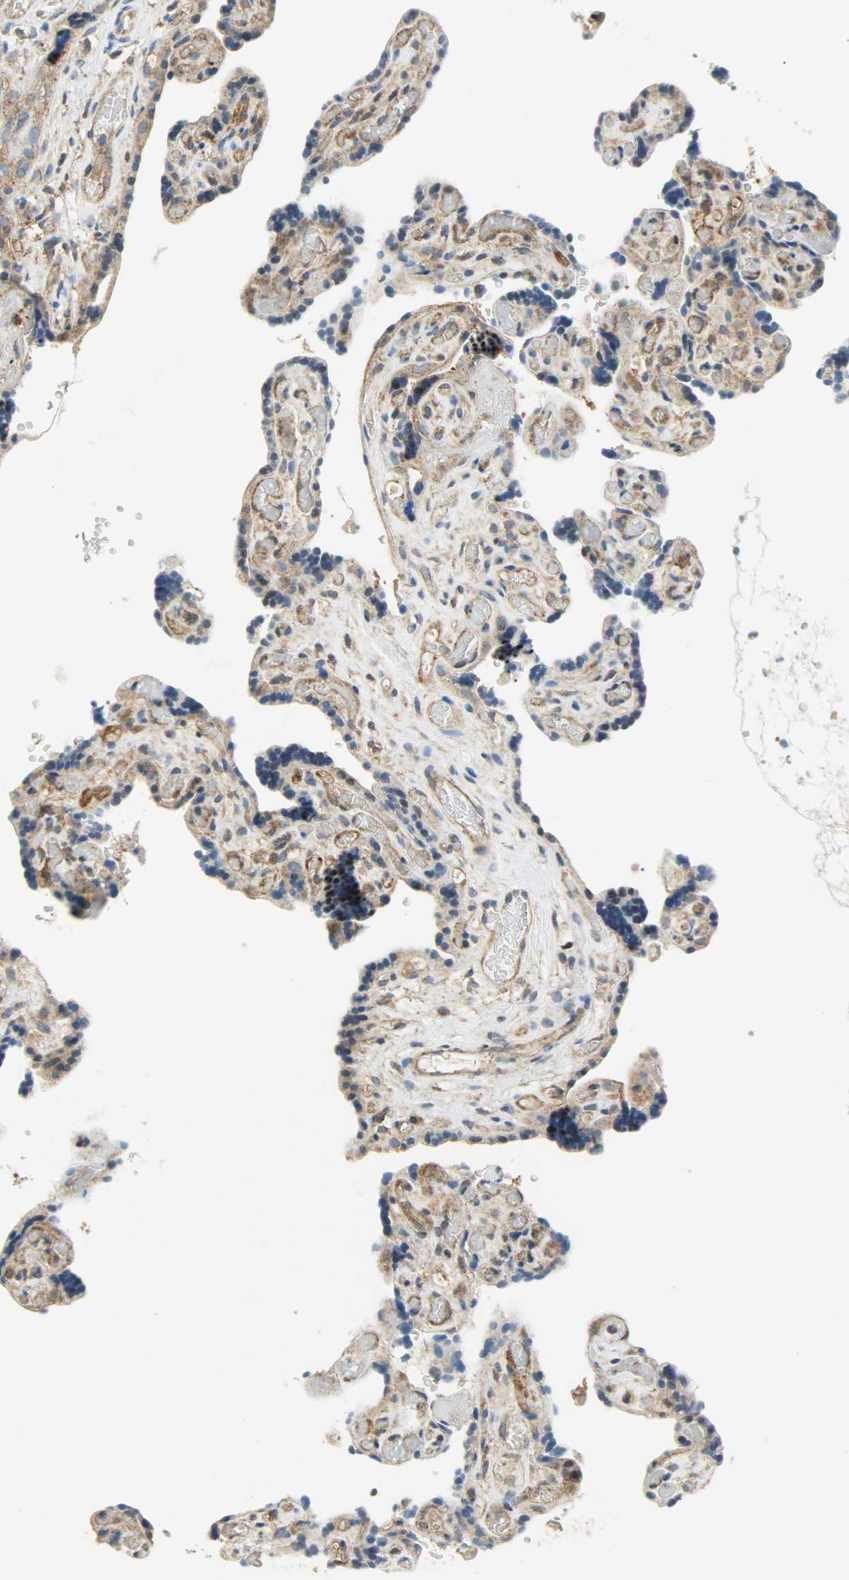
{"staining": {"intensity": "moderate", "quantity": ">75%", "location": "cytoplasmic/membranous"}, "tissue": "placenta", "cell_type": "Decidual cells", "image_type": "normal", "snomed": [{"axis": "morphology", "description": "Normal tissue, NOS"}, {"axis": "topography", "description": "Placenta"}], "caption": "DAB (3,3'-diaminobenzidine) immunohistochemical staining of normal placenta exhibits moderate cytoplasmic/membranous protein expression in approximately >75% of decidual cells.", "gene": "GIT2", "patient": {"sex": "female", "age": 30}}